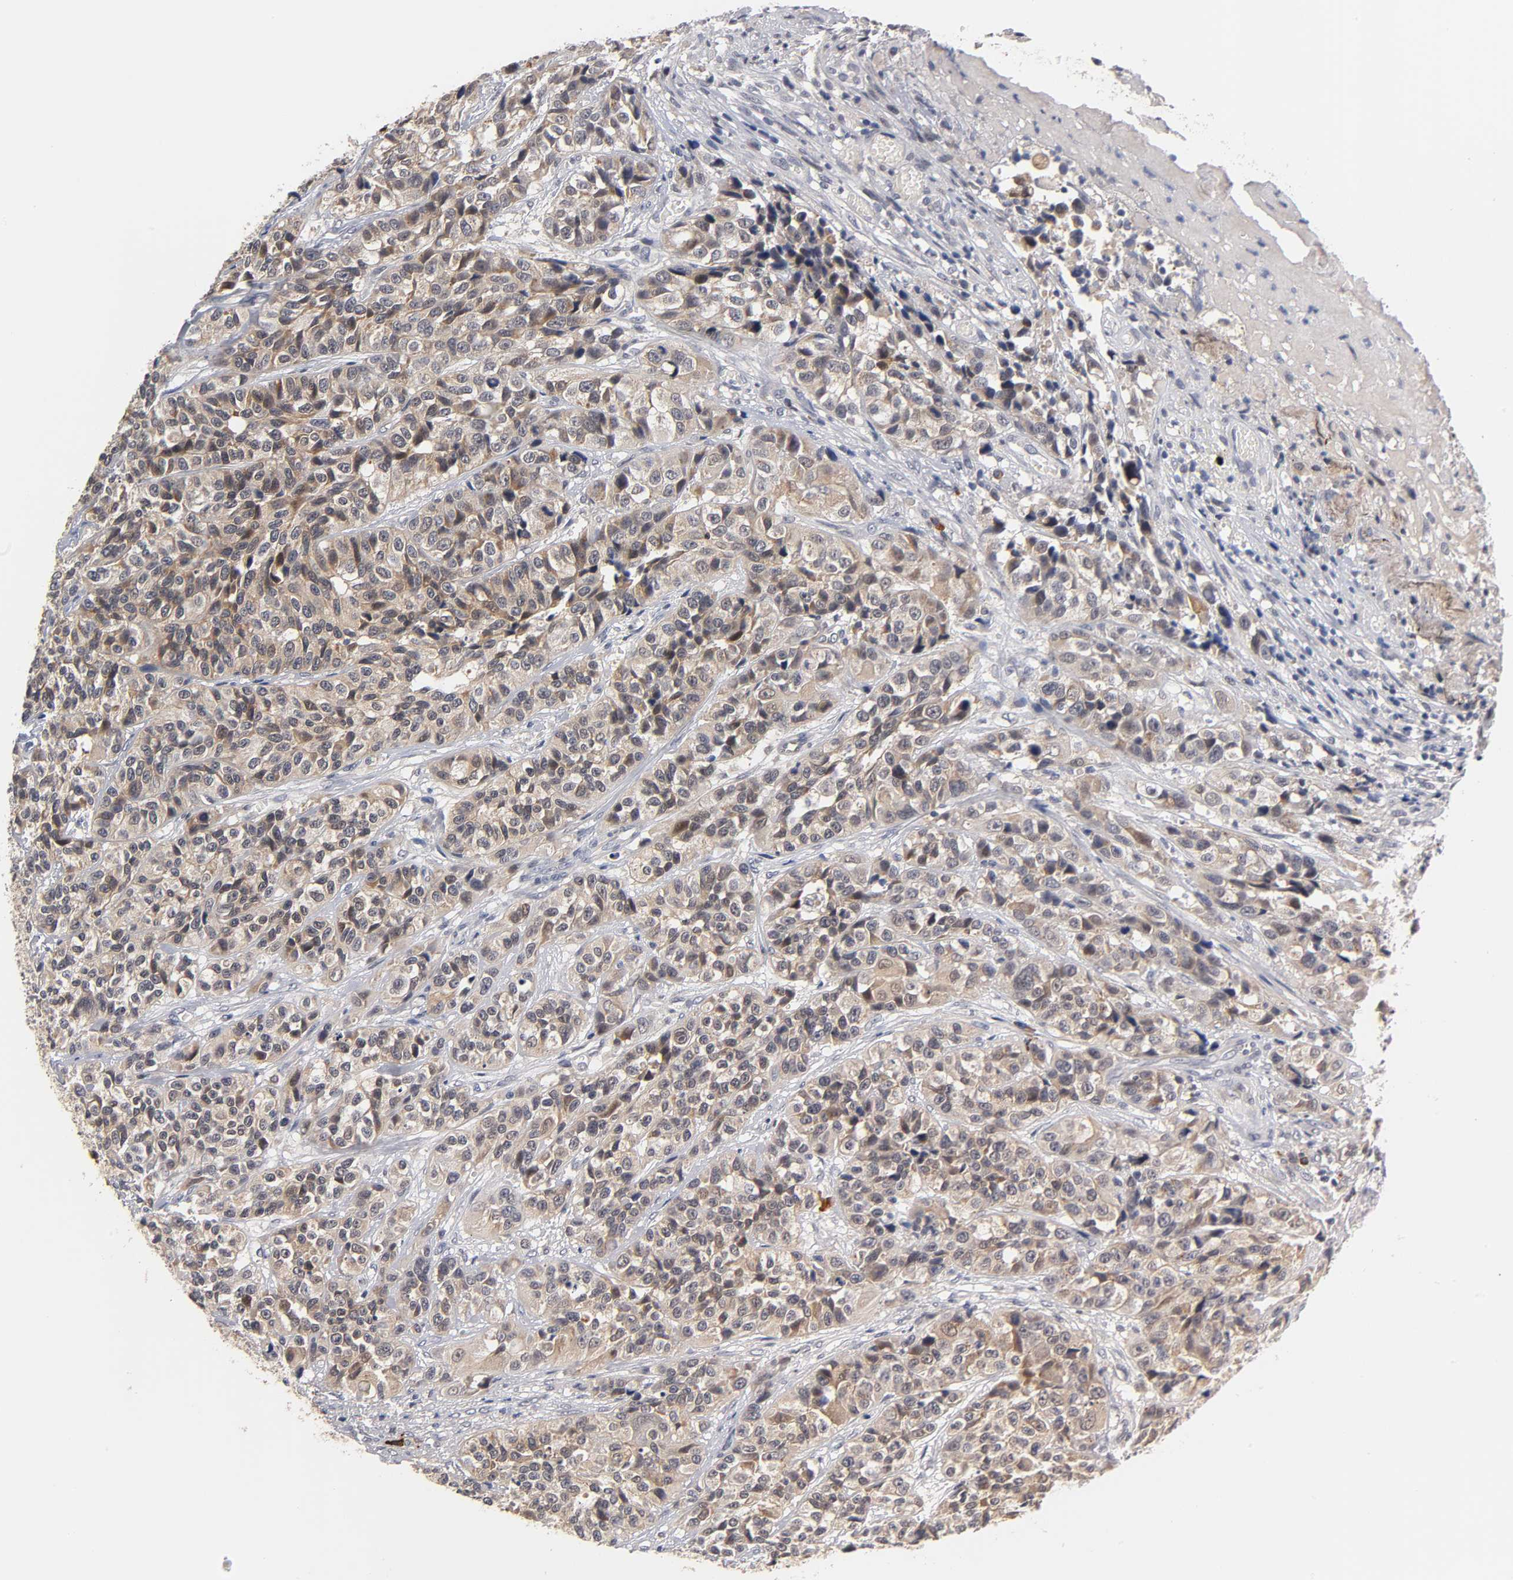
{"staining": {"intensity": "moderate", "quantity": ">75%", "location": "cytoplasmic/membranous"}, "tissue": "urothelial cancer", "cell_type": "Tumor cells", "image_type": "cancer", "snomed": [{"axis": "morphology", "description": "Urothelial carcinoma, High grade"}, {"axis": "topography", "description": "Urinary bladder"}], "caption": "Protein analysis of urothelial cancer tissue displays moderate cytoplasmic/membranous staining in approximately >75% of tumor cells. The staining was performed using DAB (3,3'-diaminobenzidine) to visualize the protein expression in brown, while the nuclei were stained in blue with hematoxylin (Magnification: 20x).", "gene": "GSTZ1", "patient": {"sex": "female", "age": 81}}